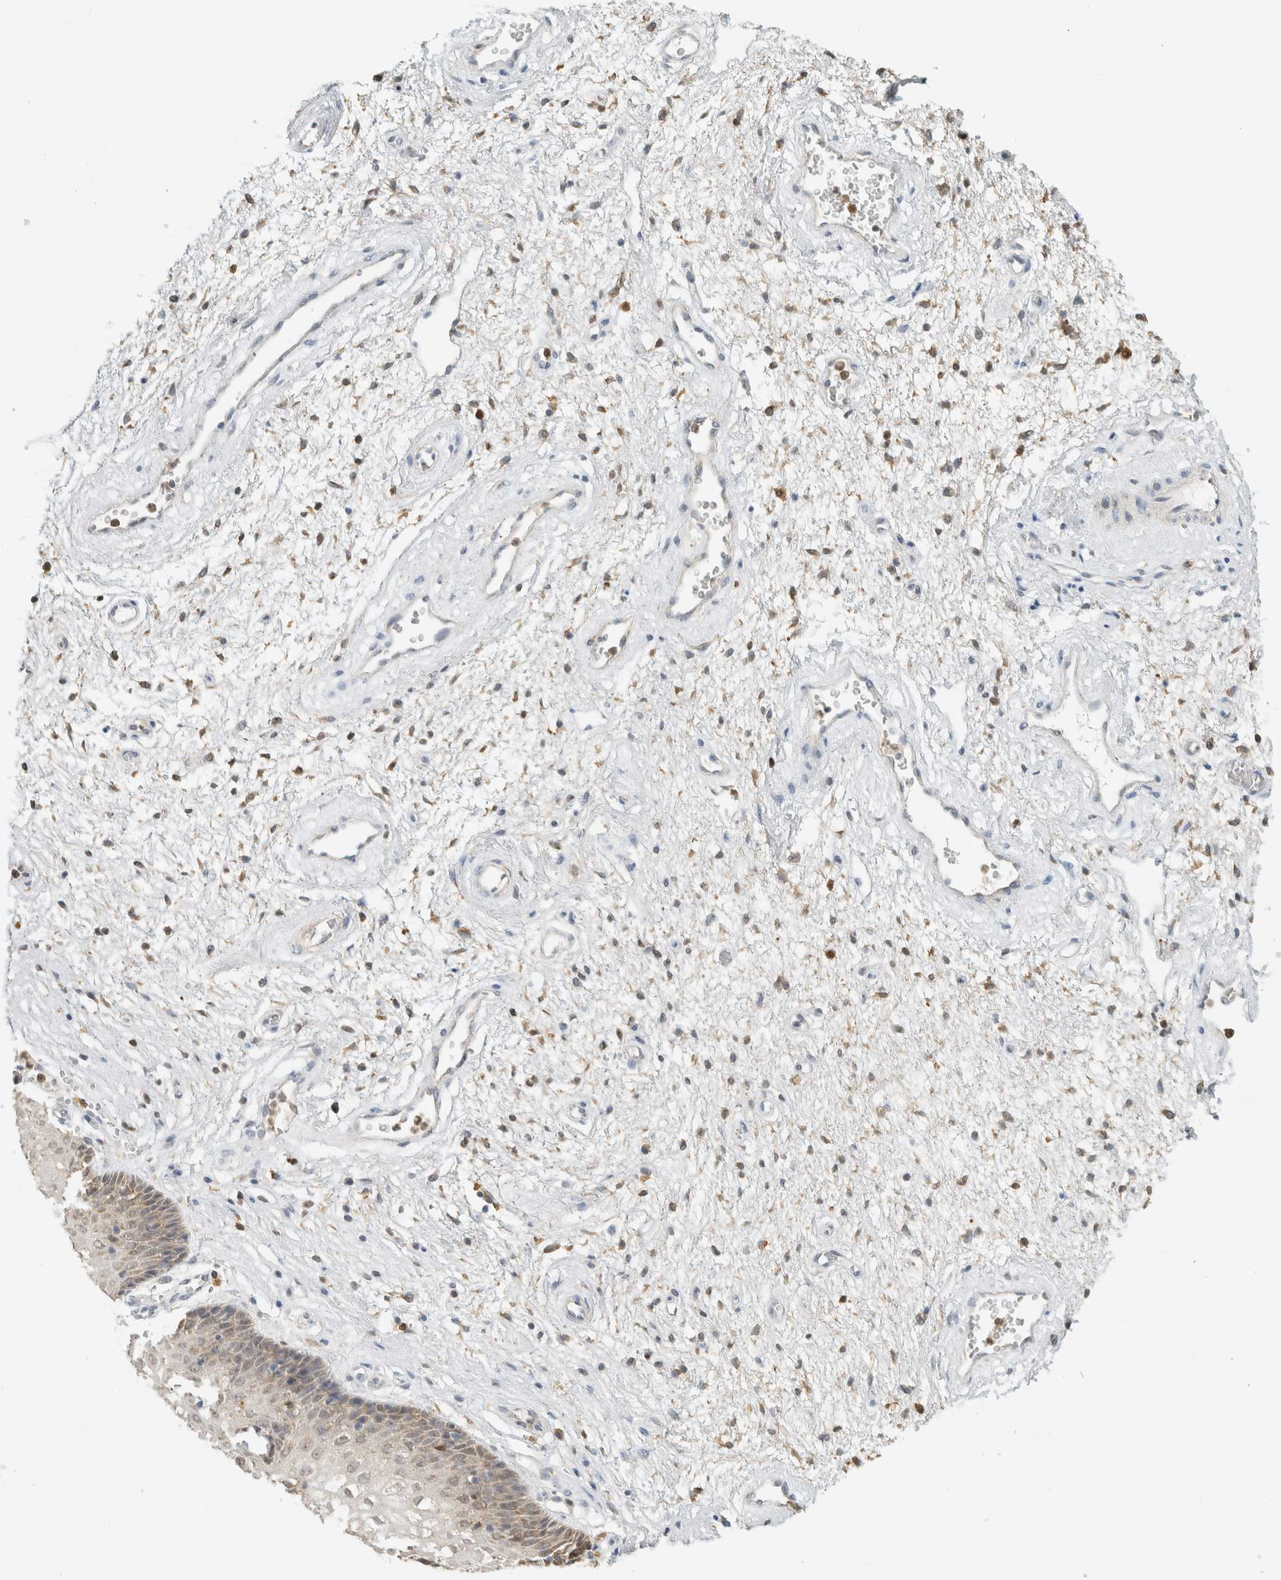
{"staining": {"intensity": "weak", "quantity": ">75%", "location": "cytoplasmic/membranous"}, "tissue": "vagina", "cell_type": "Squamous epithelial cells", "image_type": "normal", "snomed": [{"axis": "morphology", "description": "Normal tissue, NOS"}, {"axis": "topography", "description": "Vagina"}], "caption": "The immunohistochemical stain shows weak cytoplasmic/membranous positivity in squamous epithelial cells of benign vagina.", "gene": "CAPG", "patient": {"sex": "female", "age": 34}}